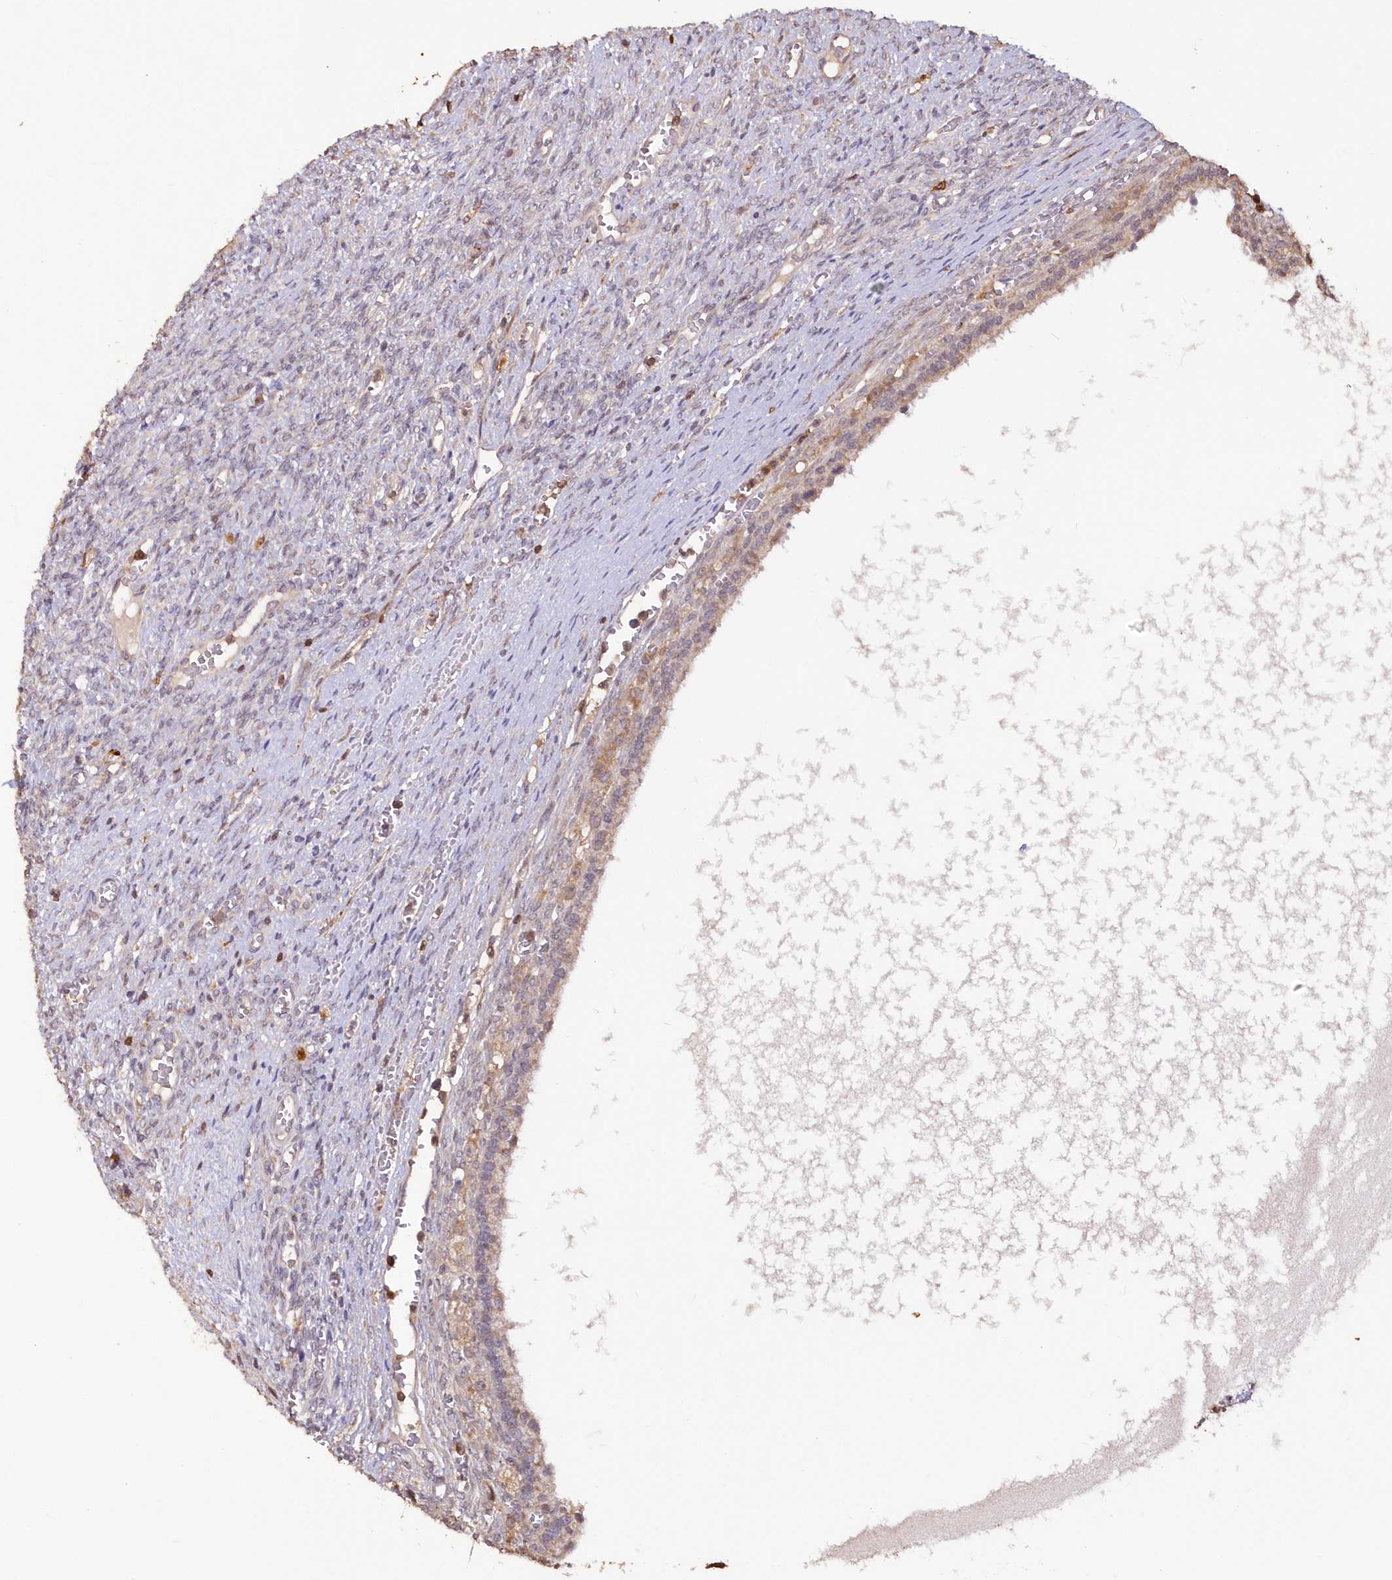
{"staining": {"intensity": "negative", "quantity": "none", "location": "none"}, "tissue": "ovary", "cell_type": "Follicle cells", "image_type": "normal", "snomed": [{"axis": "morphology", "description": "Normal tissue, NOS"}, {"axis": "topography", "description": "Ovary"}], "caption": "A histopathology image of ovary stained for a protein demonstrates no brown staining in follicle cells.", "gene": "SNED1", "patient": {"sex": "female", "age": 41}}